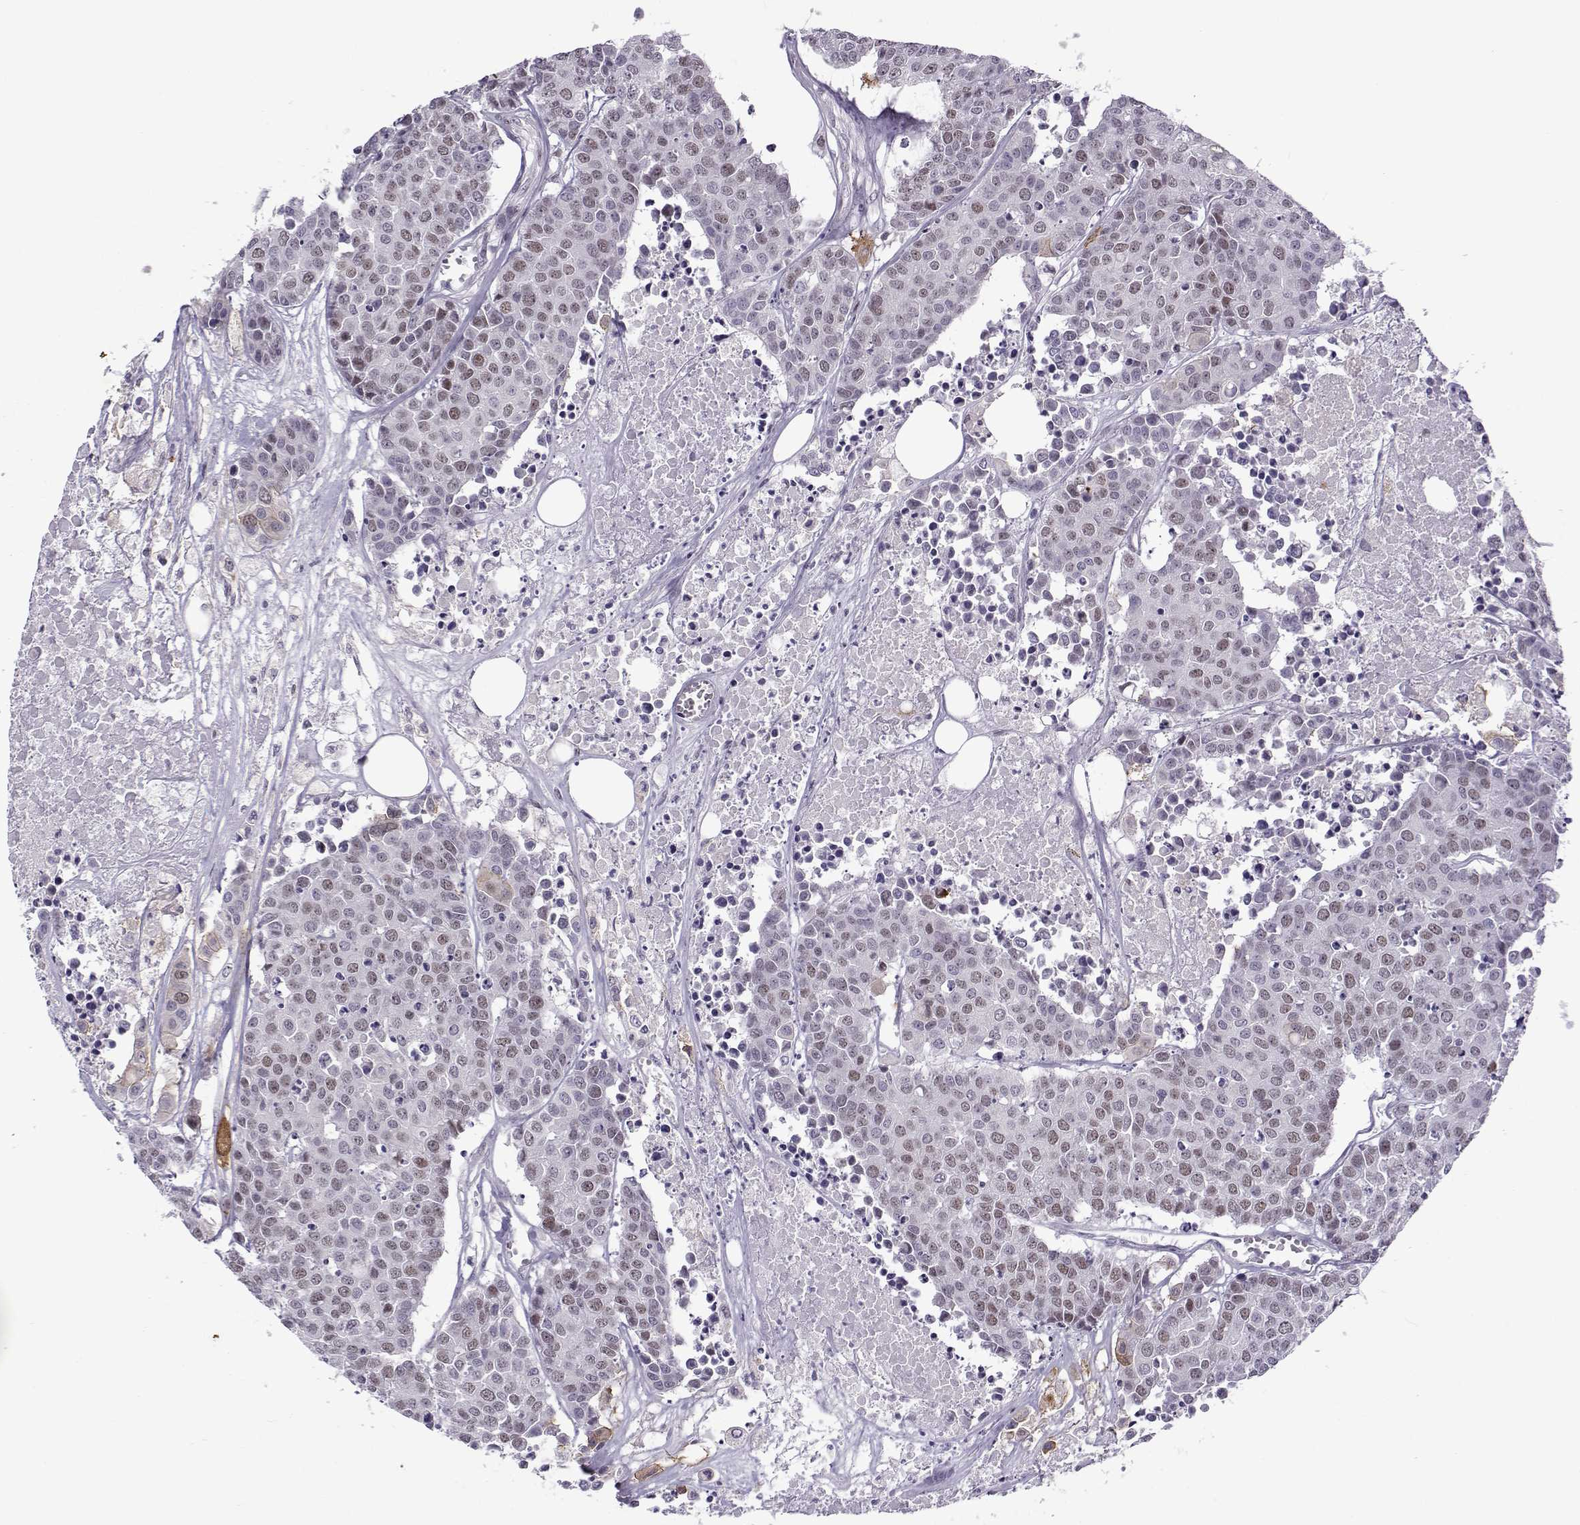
{"staining": {"intensity": "weak", "quantity": "<25%", "location": "cytoplasmic/membranous"}, "tissue": "carcinoid", "cell_type": "Tumor cells", "image_type": "cancer", "snomed": [{"axis": "morphology", "description": "Carcinoid, malignant, NOS"}, {"axis": "topography", "description": "Colon"}], "caption": "The image displays no staining of tumor cells in carcinoid.", "gene": "BACH1", "patient": {"sex": "male", "age": 81}}